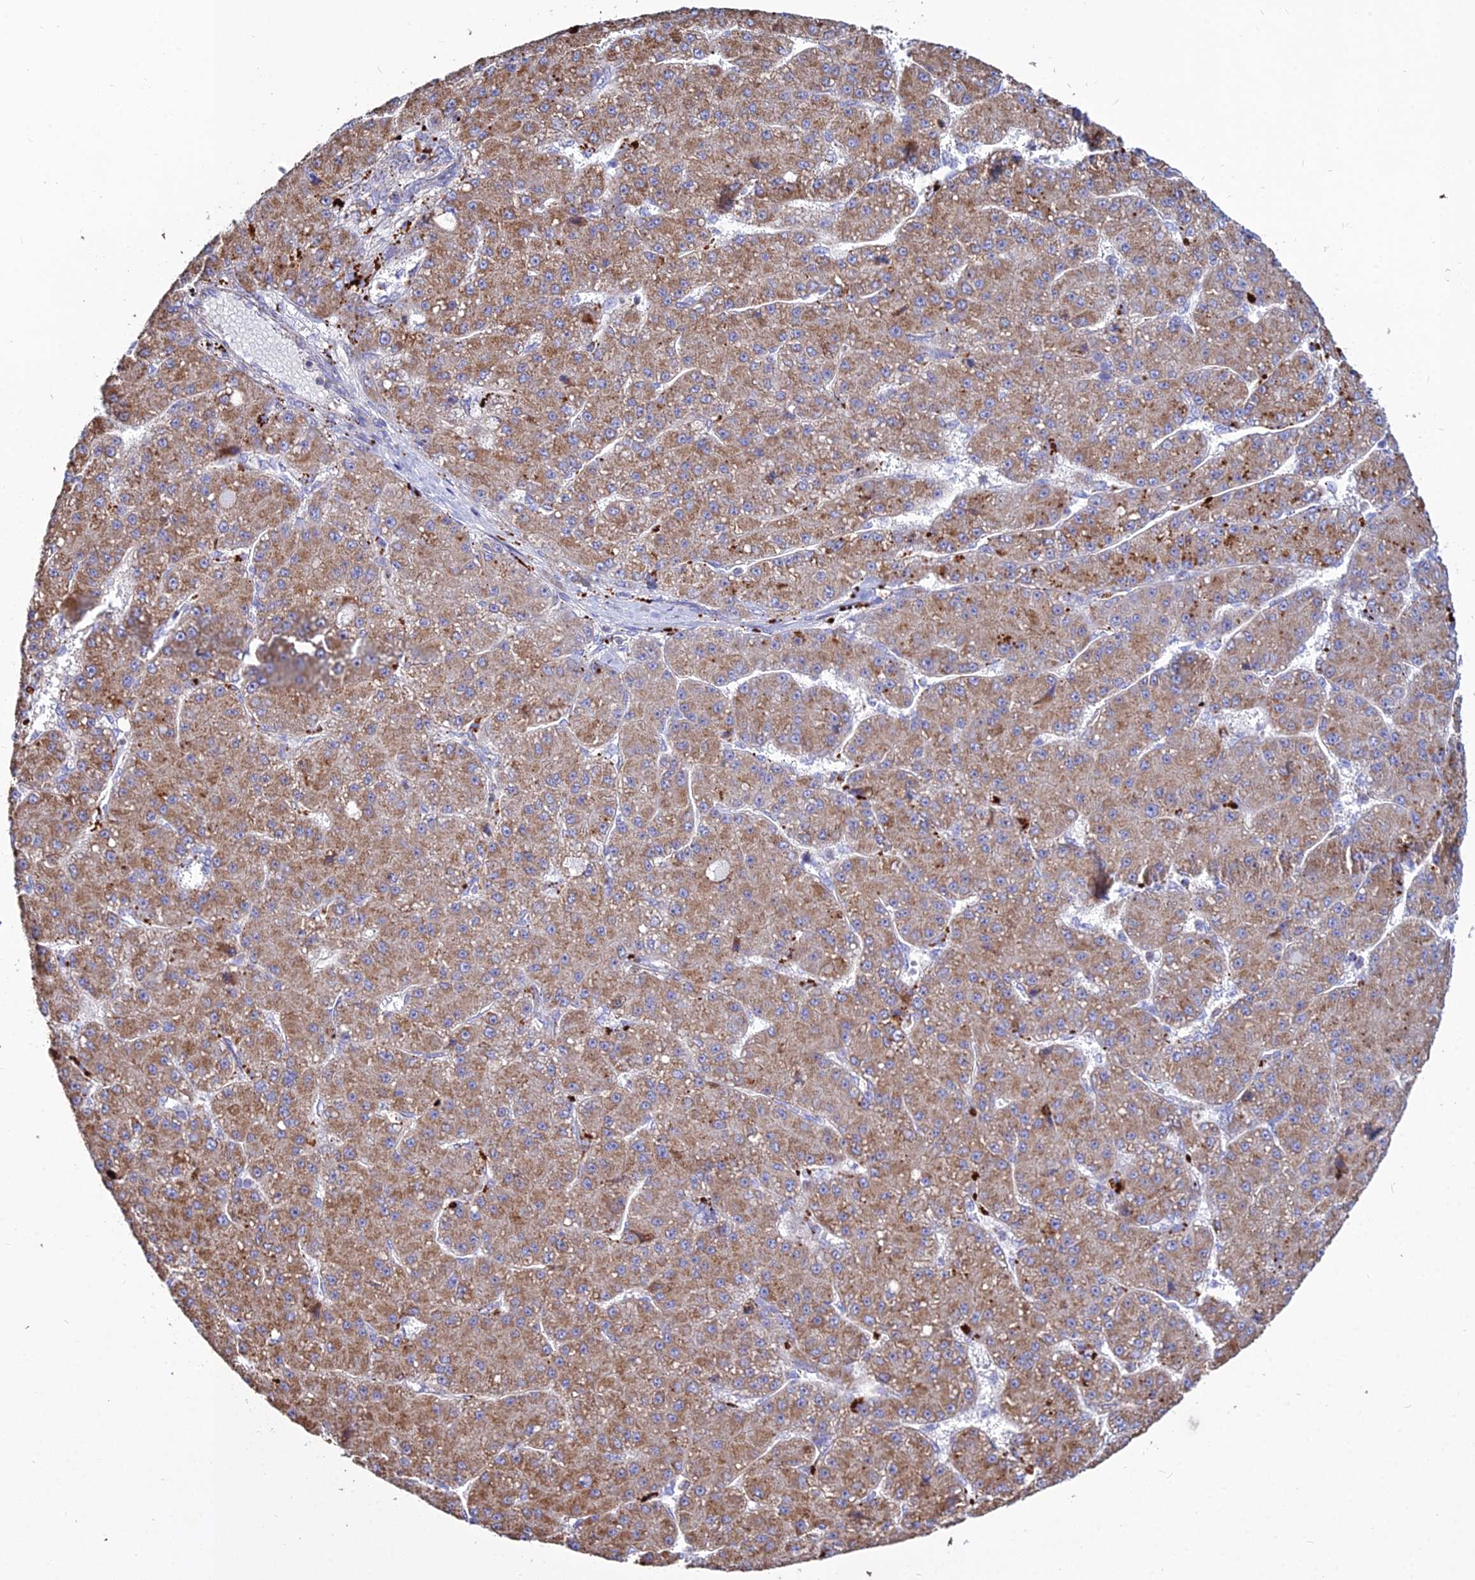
{"staining": {"intensity": "moderate", "quantity": ">75%", "location": "cytoplasmic/membranous"}, "tissue": "liver cancer", "cell_type": "Tumor cells", "image_type": "cancer", "snomed": [{"axis": "morphology", "description": "Carcinoma, Hepatocellular, NOS"}, {"axis": "topography", "description": "Liver"}], "caption": "Liver cancer (hepatocellular carcinoma) stained with DAB (3,3'-diaminobenzidine) IHC demonstrates medium levels of moderate cytoplasmic/membranous expression in about >75% of tumor cells.", "gene": "PNLIPRP3", "patient": {"sex": "male", "age": 67}}